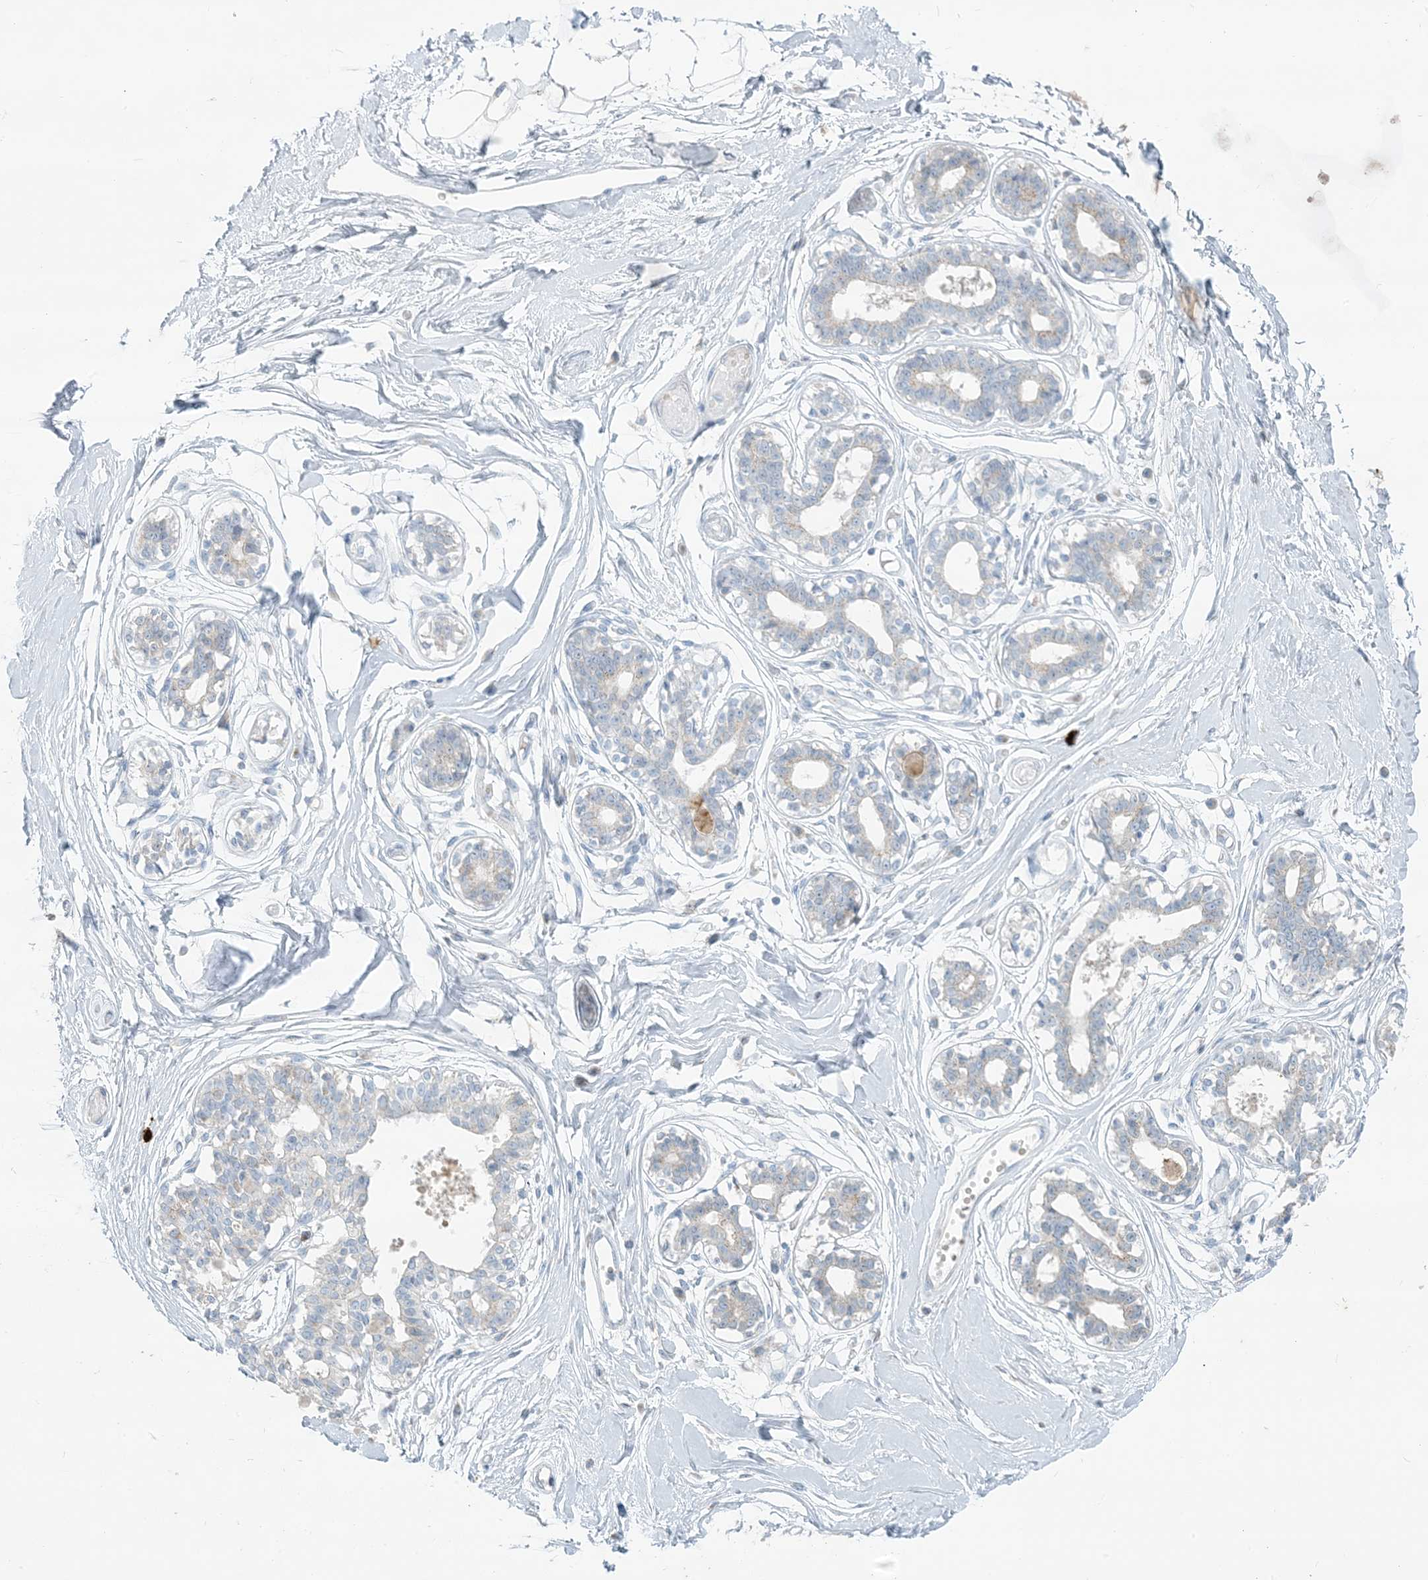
{"staining": {"intensity": "negative", "quantity": "none", "location": "none"}, "tissue": "breast", "cell_type": "Adipocytes", "image_type": "normal", "snomed": [{"axis": "morphology", "description": "Normal tissue, NOS"}, {"axis": "topography", "description": "Breast"}], "caption": "IHC histopathology image of benign breast stained for a protein (brown), which displays no positivity in adipocytes.", "gene": "SCML1", "patient": {"sex": "female", "age": 45}}